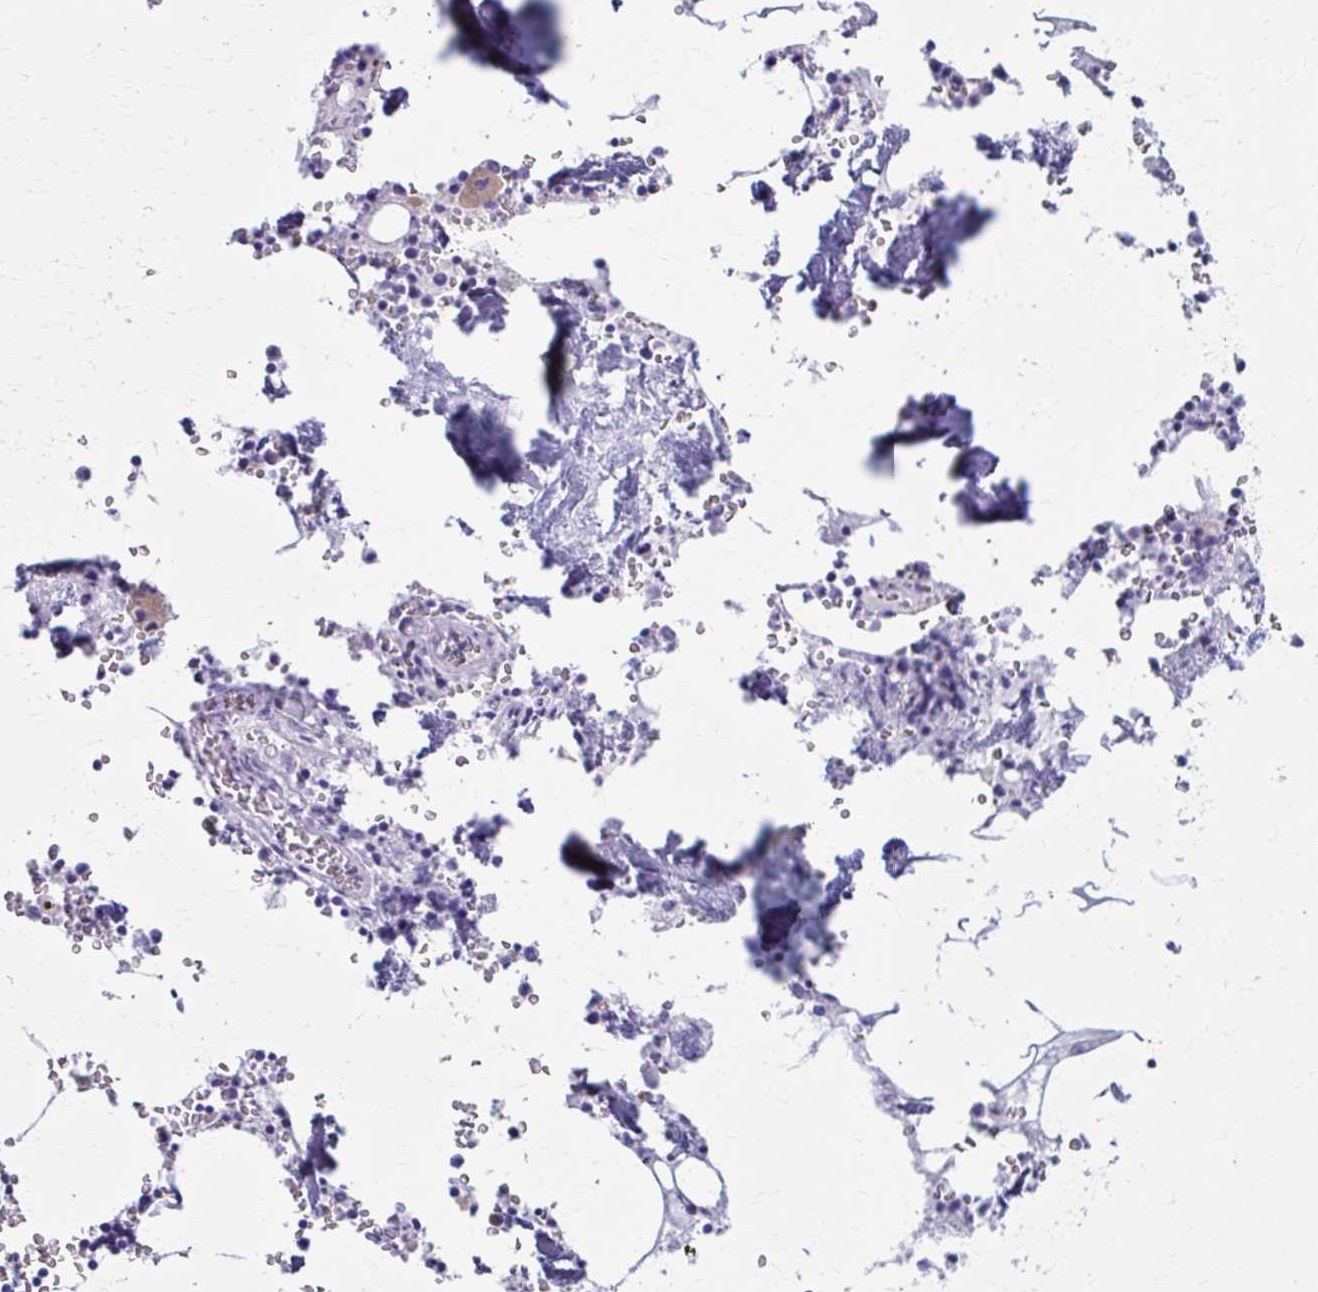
{"staining": {"intensity": "negative", "quantity": "none", "location": "none"}, "tissue": "bone marrow", "cell_type": "Hematopoietic cells", "image_type": "normal", "snomed": [{"axis": "morphology", "description": "Normal tissue, NOS"}, {"axis": "topography", "description": "Bone marrow"}], "caption": "This image is of normal bone marrow stained with immunohistochemistry to label a protein in brown with the nuclei are counter-stained blue. There is no expression in hematopoietic cells.", "gene": "MPLKIP", "patient": {"sex": "male", "age": 54}}